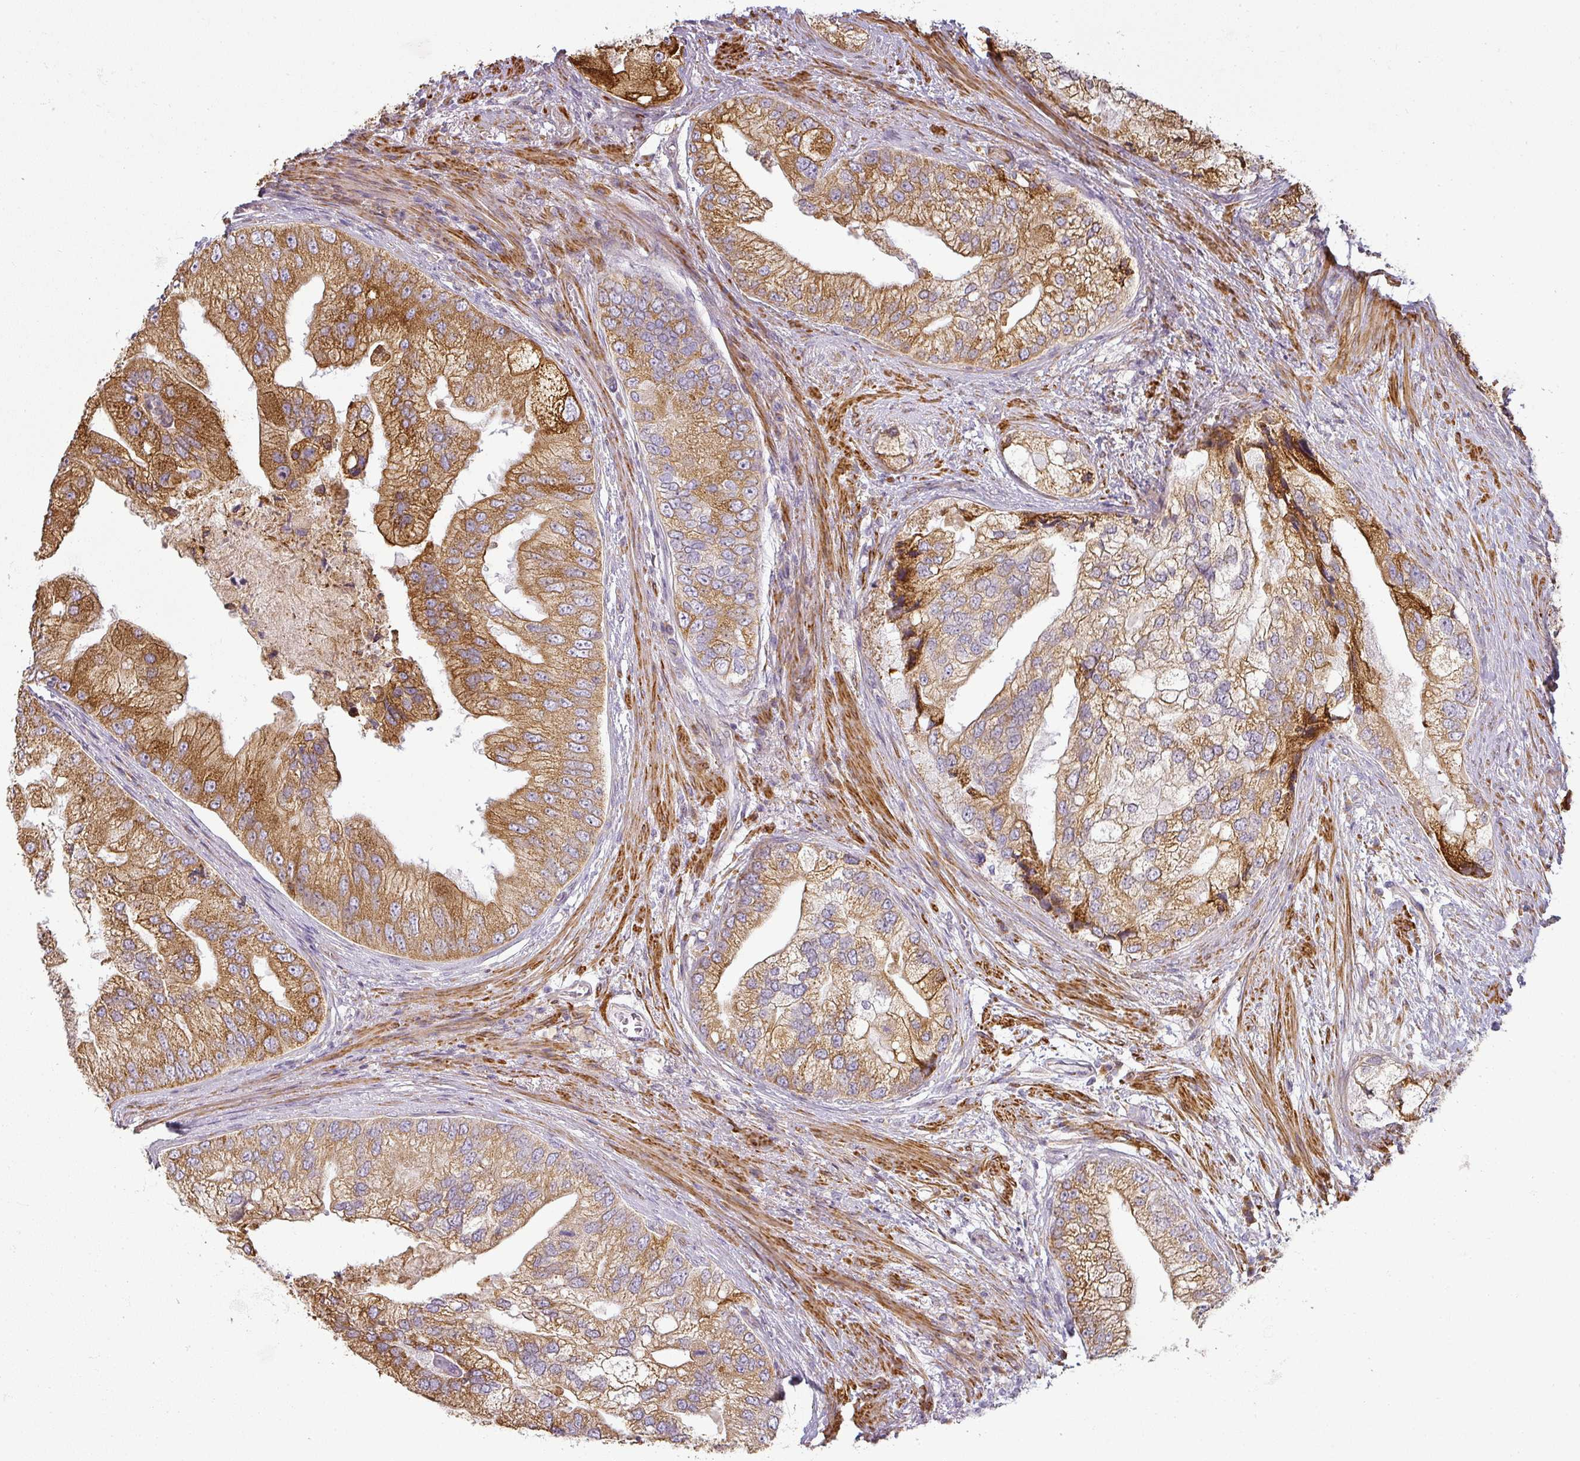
{"staining": {"intensity": "moderate", "quantity": ">75%", "location": "cytoplasmic/membranous"}, "tissue": "prostate cancer", "cell_type": "Tumor cells", "image_type": "cancer", "snomed": [{"axis": "morphology", "description": "Adenocarcinoma, High grade"}, {"axis": "topography", "description": "Prostate"}], "caption": "Immunohistochemistry micrograph of neoplastic tissue: human prostate cancer (adenocarcinoma (high-grade)) stained using immunohistochemistry (IHC) reveals medium levels of moderate protein expression localized specifically in the cytoplasmic/membranous of tumor cells, appearing as a cytoplasmic/membranous brown color.", "gene": "CCDC144A", "patient": {"sex": "male", "age": 70}}